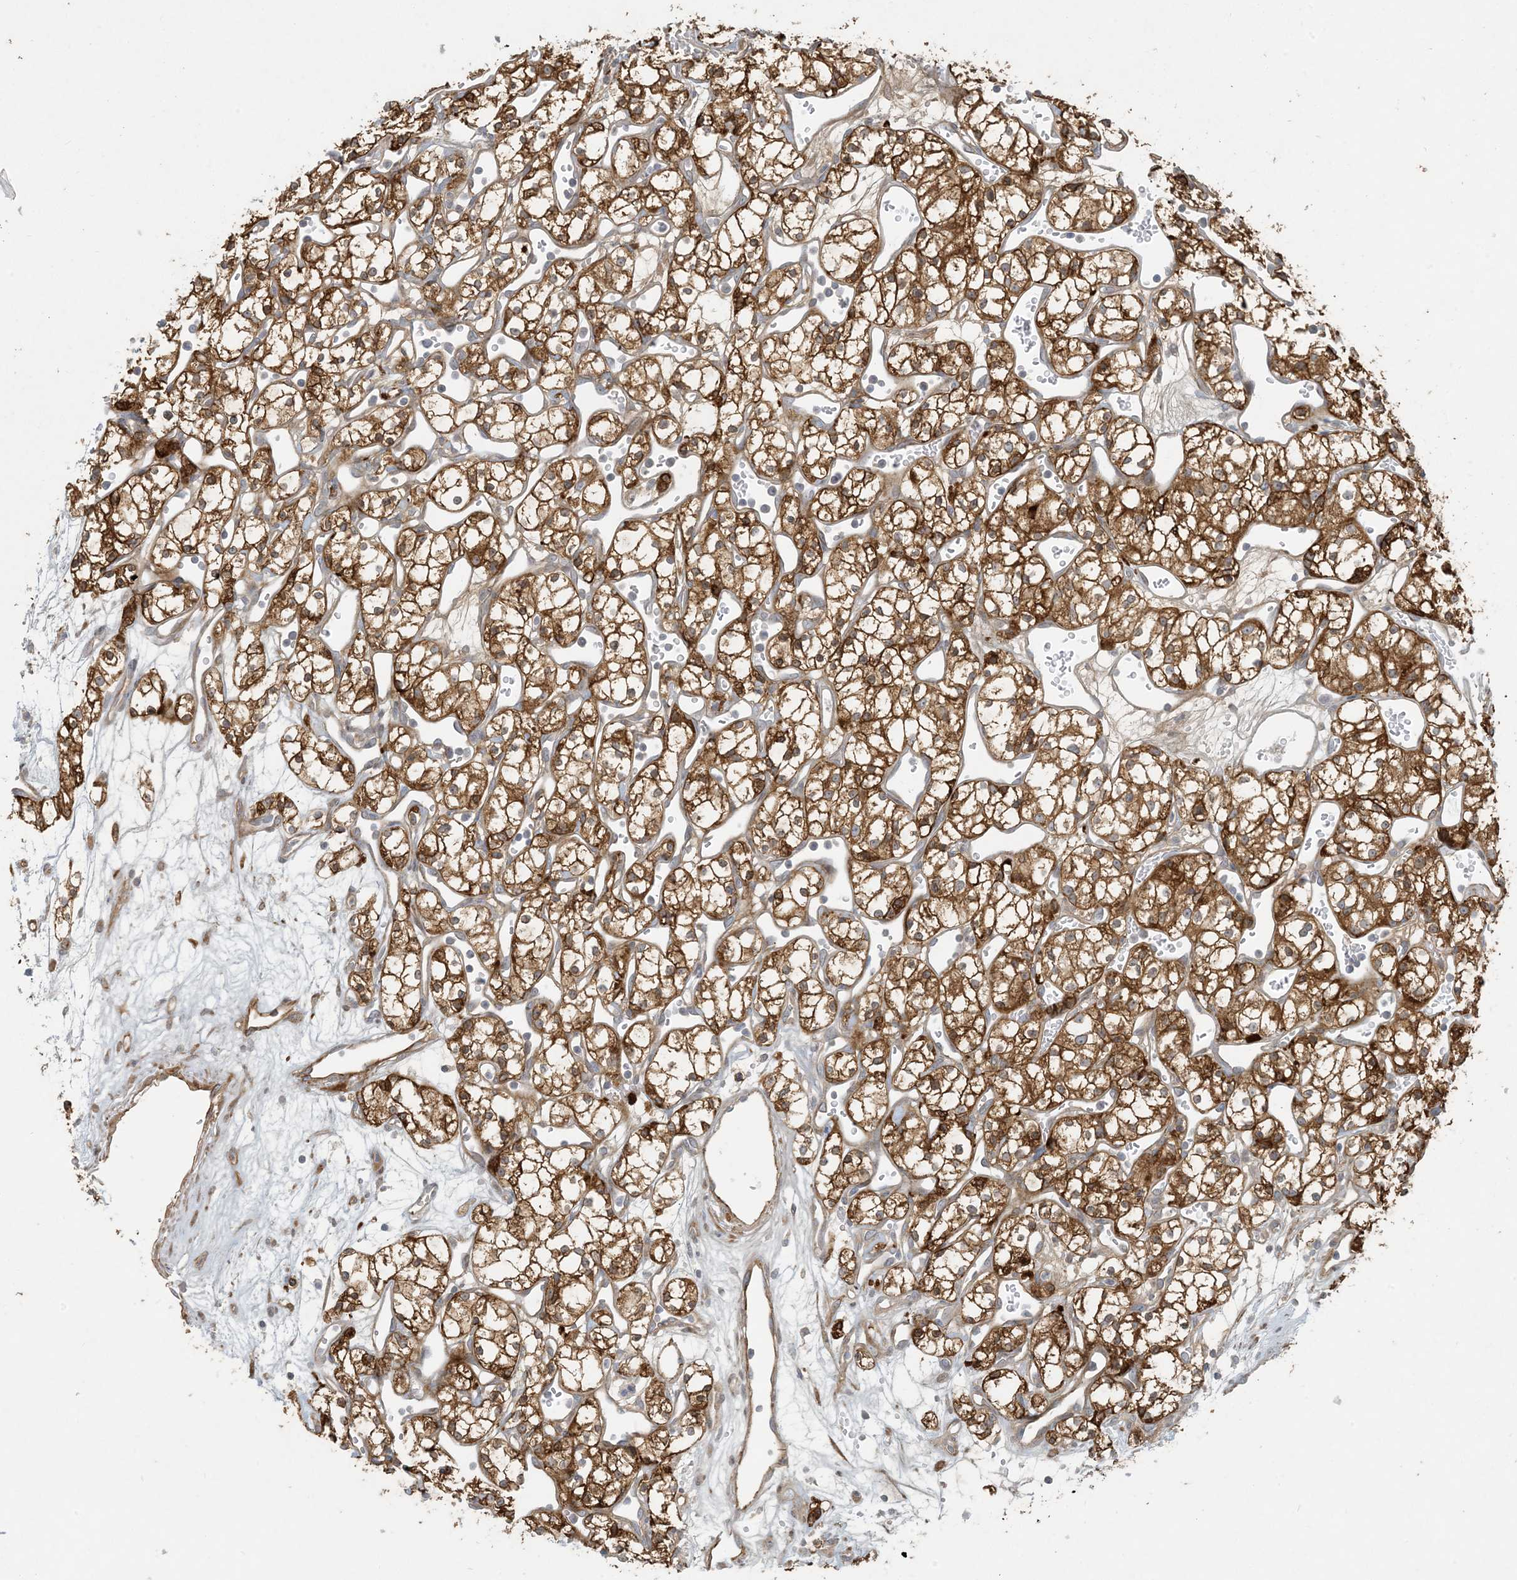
{"staining": {"intensity": "moderate", "quantity": ">75%", "location": "cytoplasmic/membranous"}, "tissue": "renal cancer", "cell_type": "Tumor cells", "image_type": "cancer", "snomed": [{"axis": "morphology", "description": "Adenocarcinoma, NOS"}, {"axis": "topography", "description": "Kidney"}], "caption": "Adenocarcinoma (renal) stained with immunohistochemistry (IHC) displays moderate cytoplasmic/membranous staining in approximately >75% of tumor cells.", "gene": "BCORL1", "patient": {"sex": "male", "age": 59}}